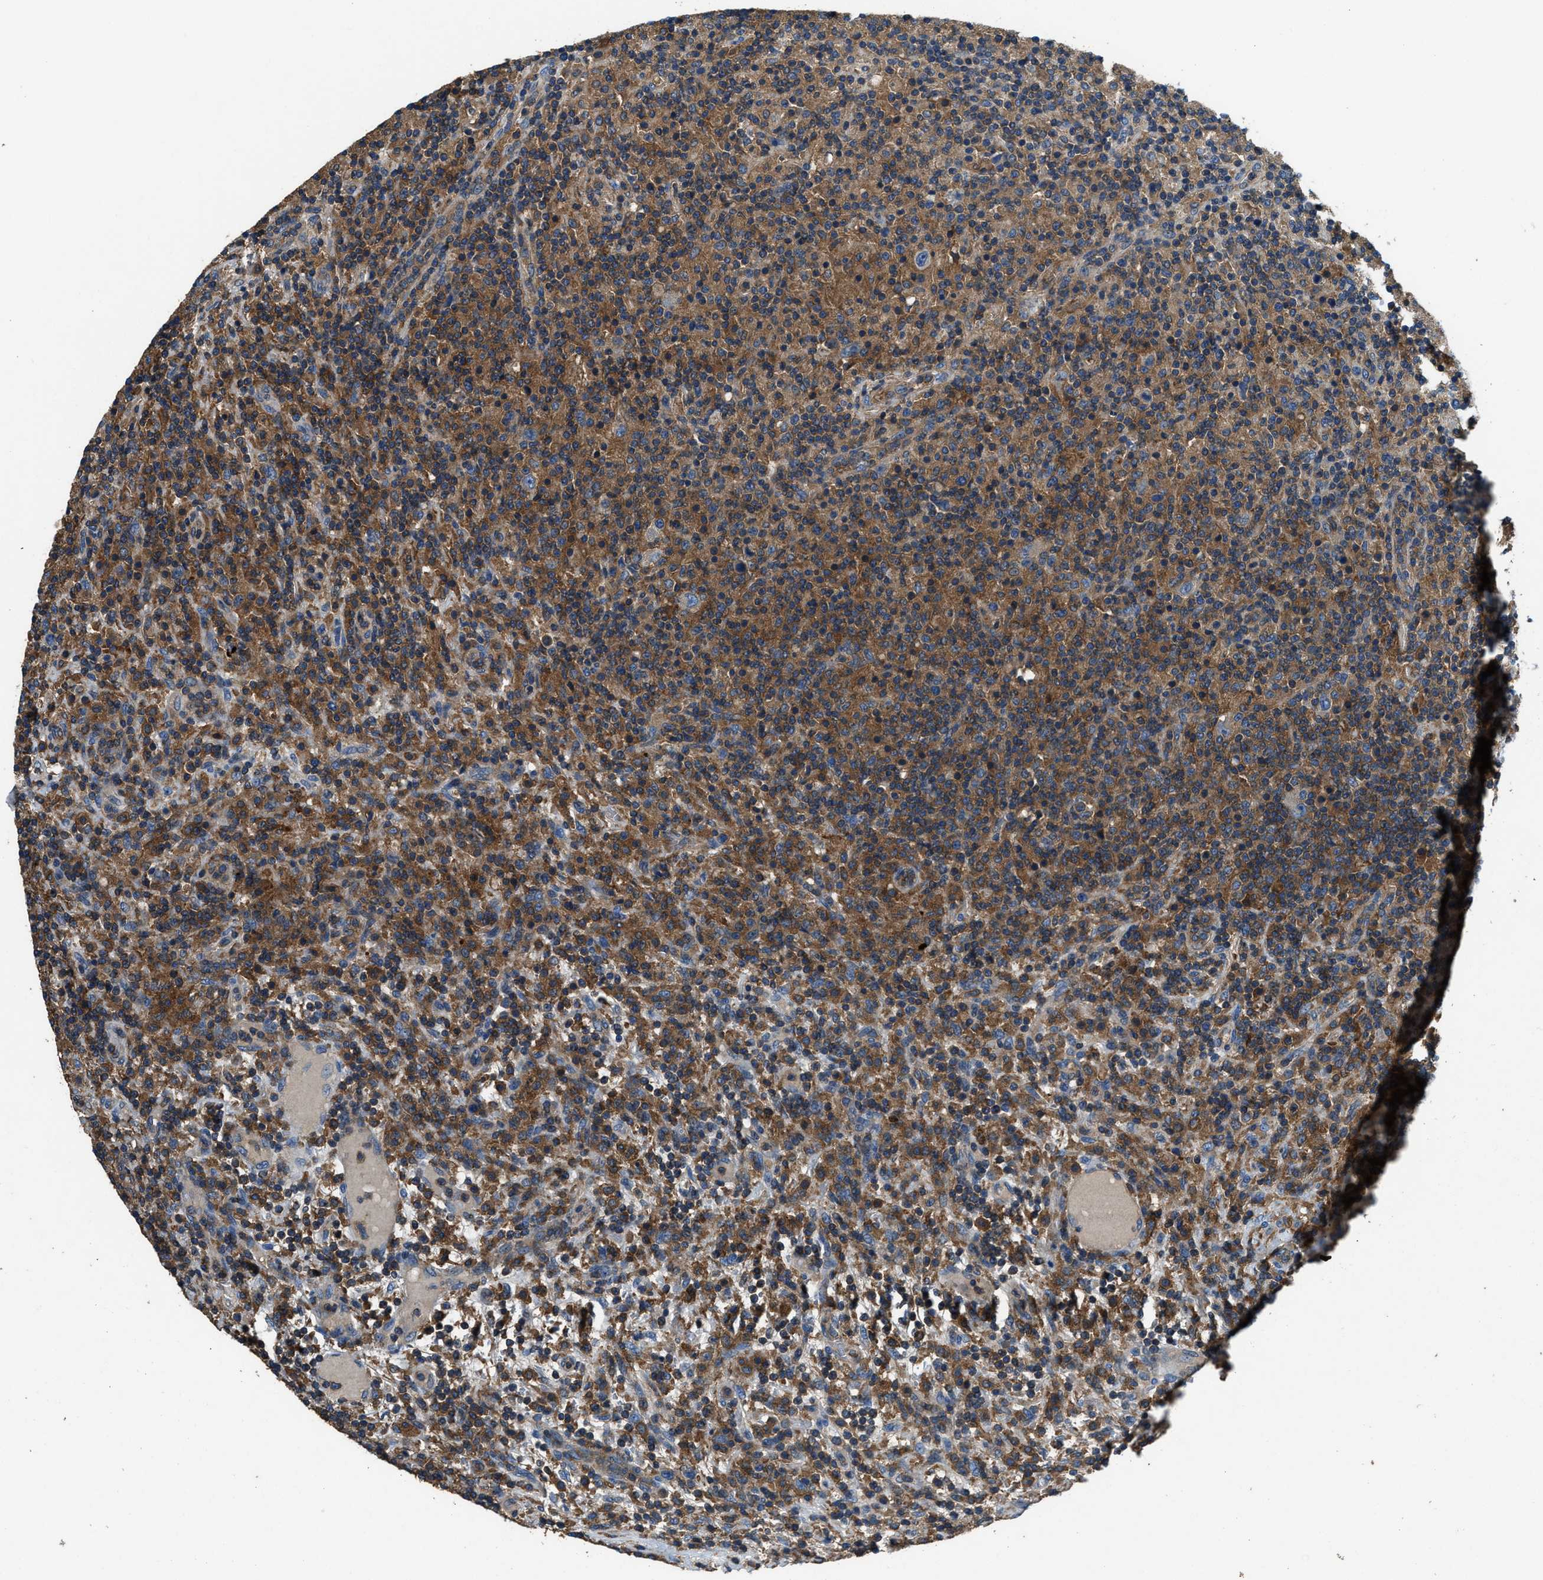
{"staining": {"intensity": "negative", "quantity": "none", "location": "none"}, "tissue": "lymphoma", "cell_type": "Tumor cells", "image_type": "cancer", "snomed": [{"axis": "morphology", "description": "Hodgkin's disease, NOS"}, {"axis": "topography", "description": "Lymph node"}], "caption": "A micrograph of lymphoma stained for a protein shows no brown staining in tumor cells.", "gene": "BLOC1S1", "patient": {"sex": "male", "age": 70}}